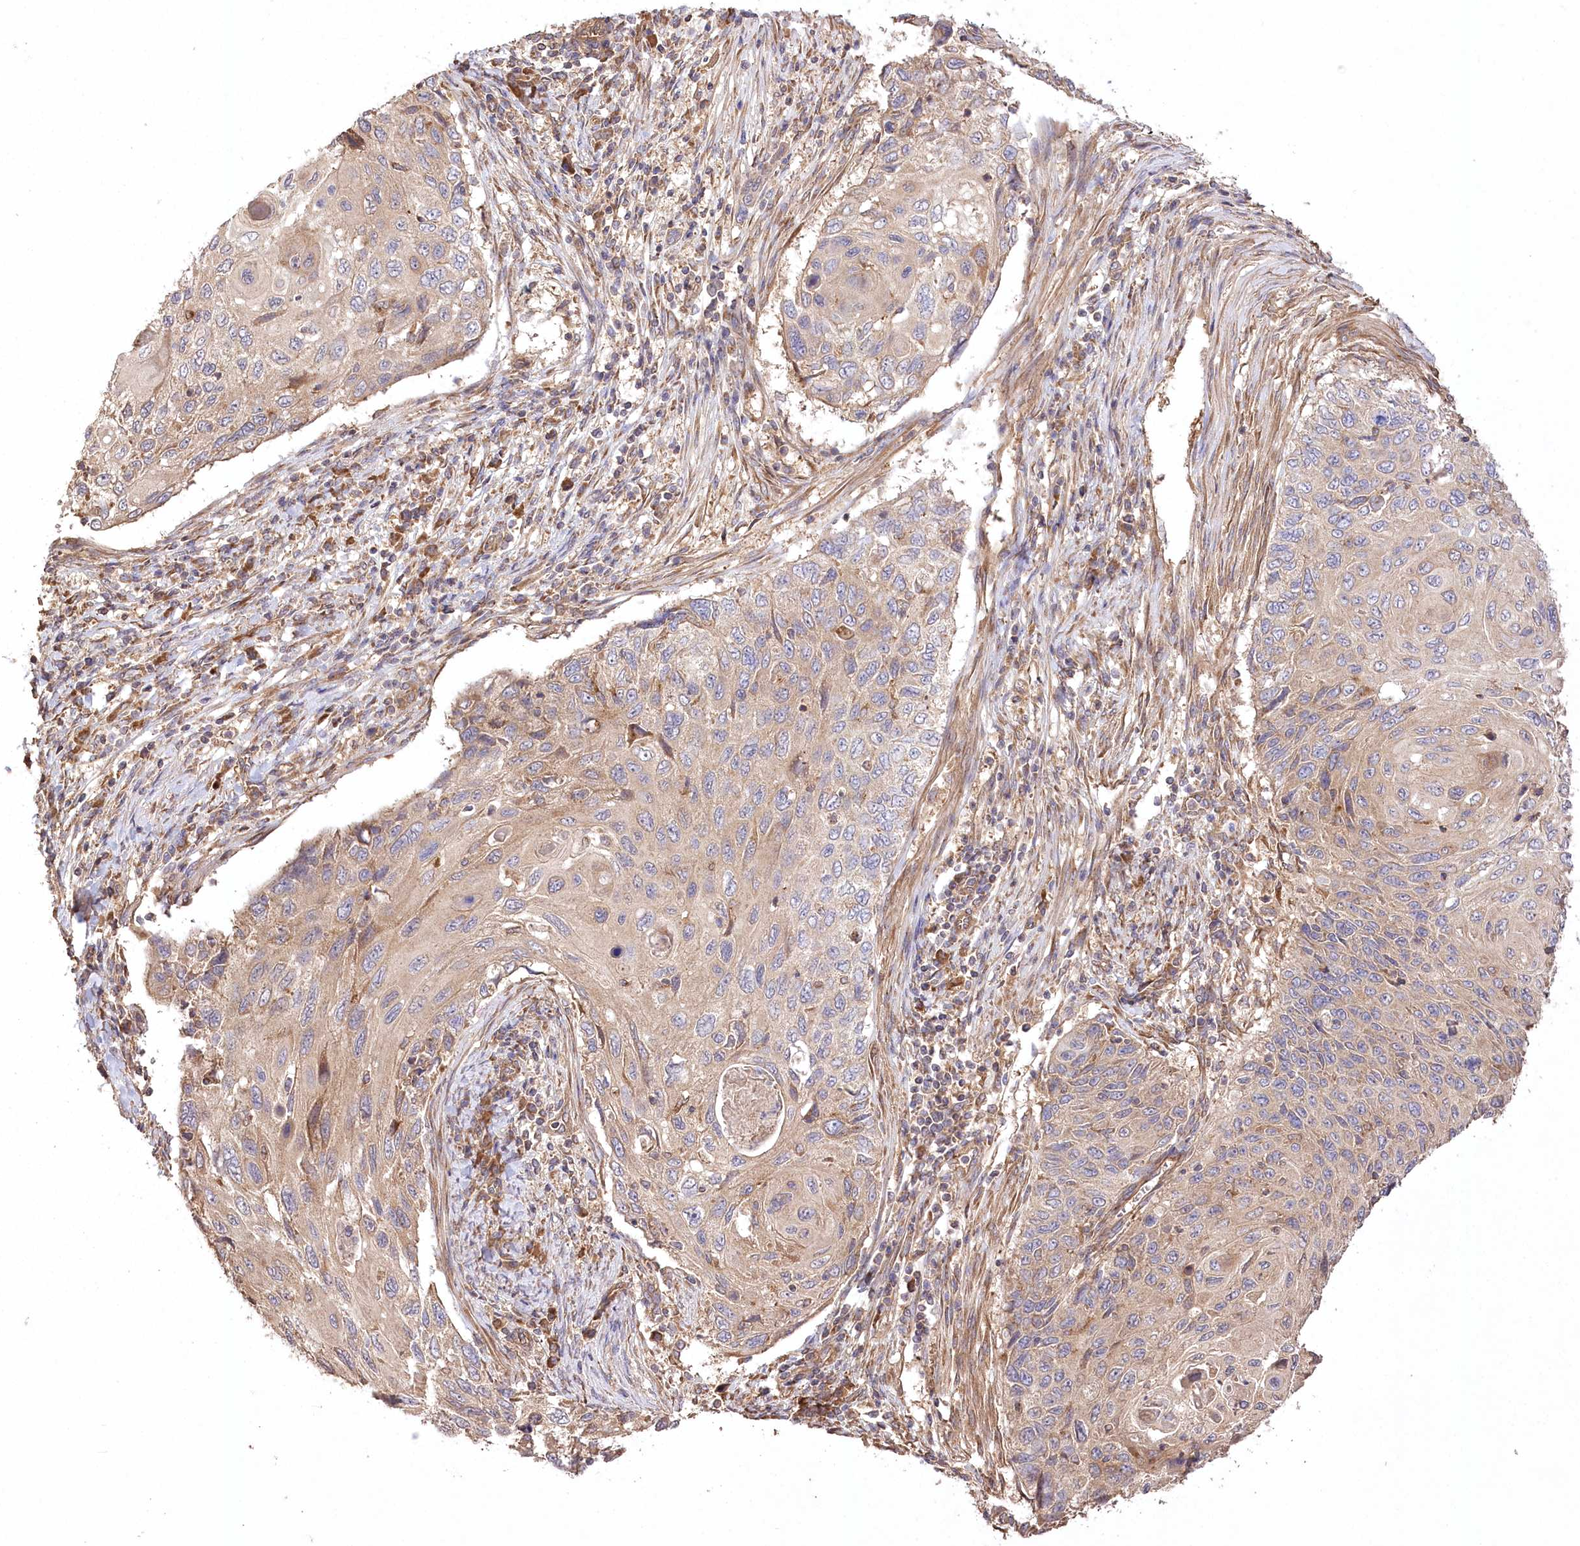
{"staining": {"intensity": "weak", "quantity": "25%-75%", "location": "cytoplasmic/membranous"}, "tissue": "cervical cancer", "cell_type": "Tumor cells", "image_type": "cancer", "snomed": [{"axis": "morphology", "description": "Squamous cell carcinoma, NOS"}, {"axis": "topography", "description": "Cervix"}], "caption": "Weak cytoplasmic/membranous expression is identified in about 25%-75% of tumor cells in cervical cancer.", "gene": "PRSS53", "patient": {"sex": "female", "age": 70}}